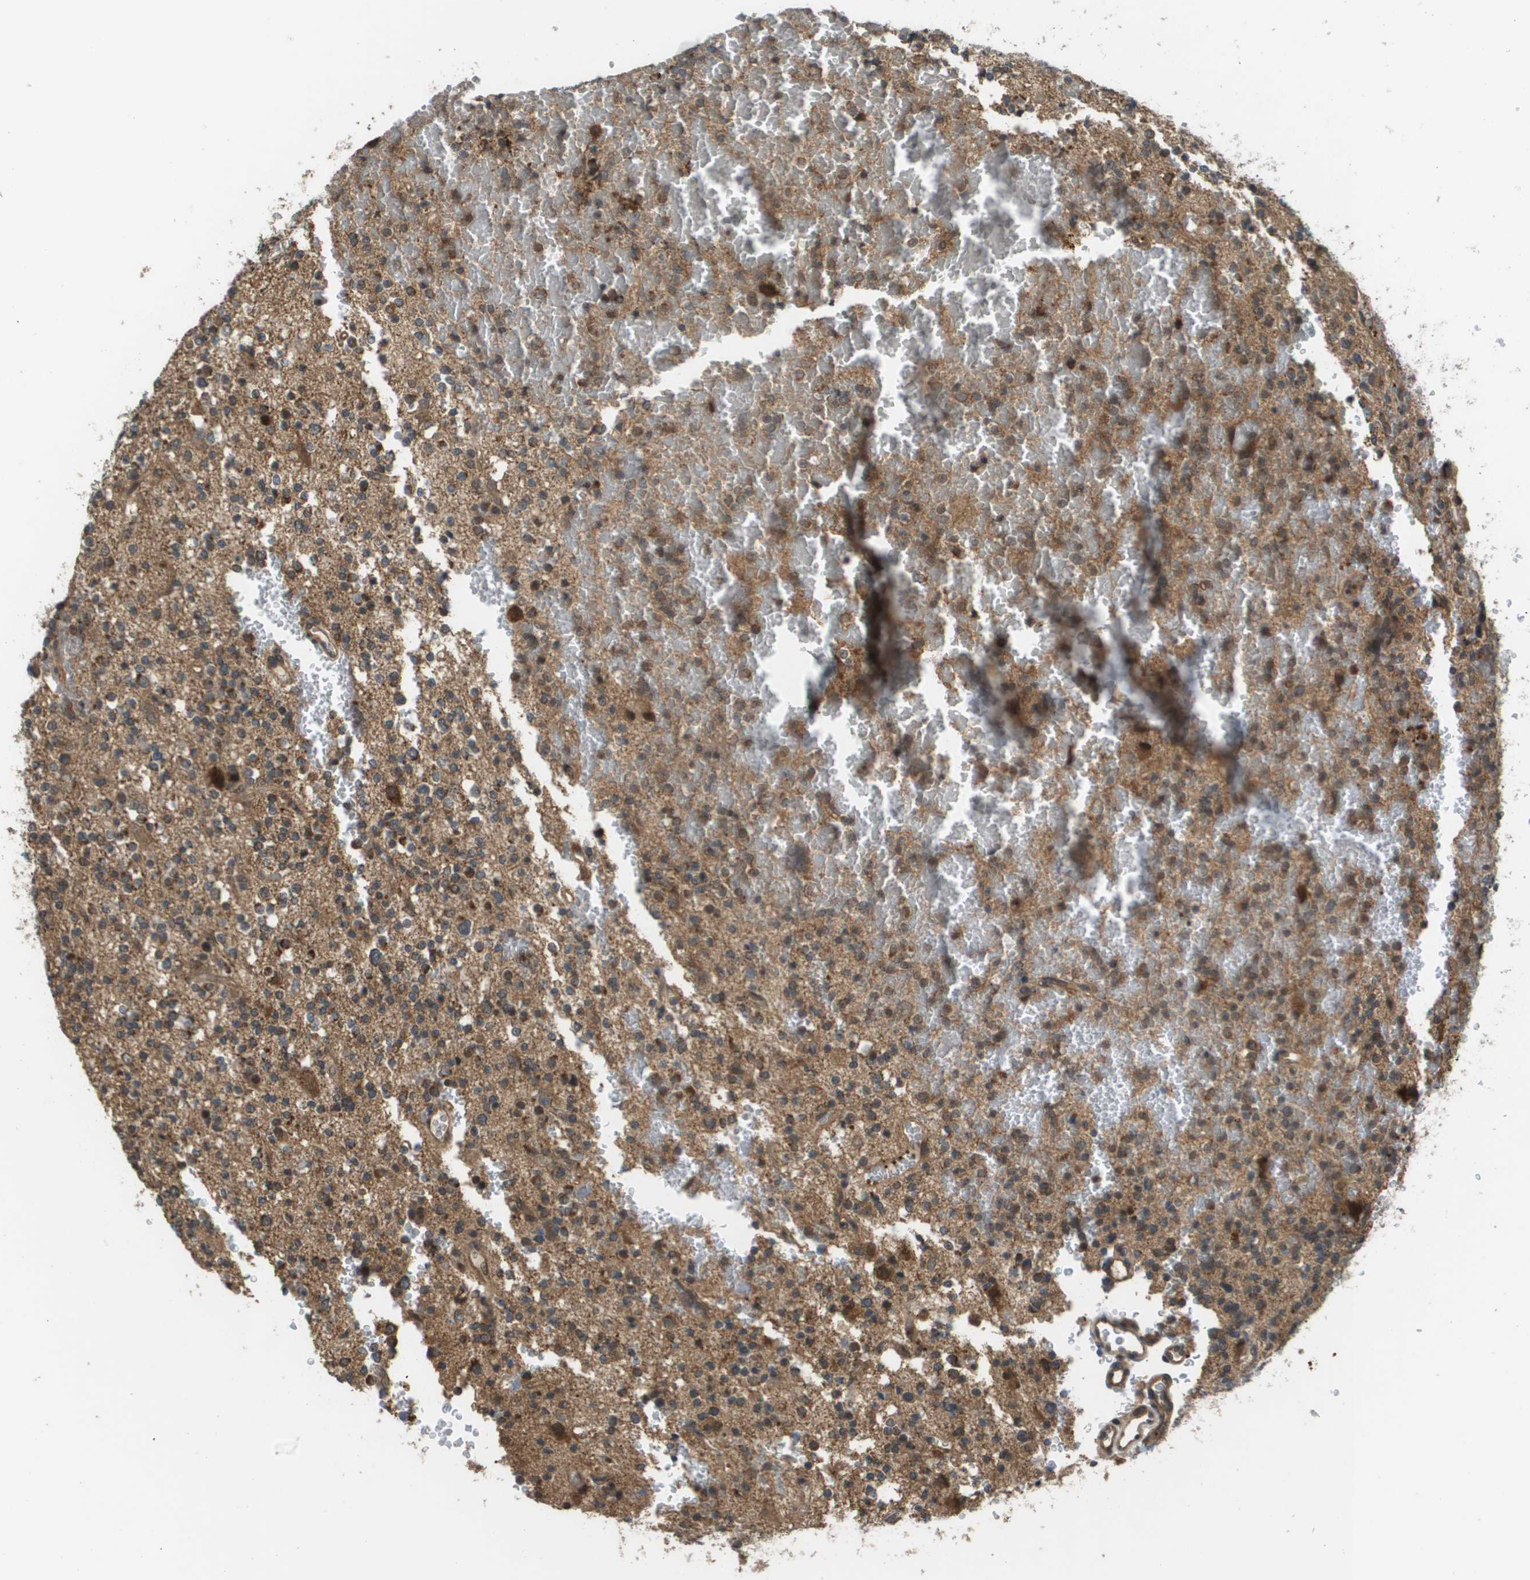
{"staining": {"intensity": "weak", "quantity": ">75%", "location": "cytoplasmic/membranous"}, "tissue": "glioma", "cell_type": "Tumor cells", "image_type": "cancer", "snomed": [{"axis": "morphology", "description": "Glioma, malignant, High grade"}, {"axis": "topography", "description": "Brain"}], "caption": "Protein analysis of glioma tissue shows weak cytoplasmic/membranous expression in approximately >75% of tumor cells. Immunohistochemistry (ihc) stains the protein of interest in brown and the nuclei are stained blue.", "gene": "RBM38", "patient": {"sex": "male", "age": 47}}